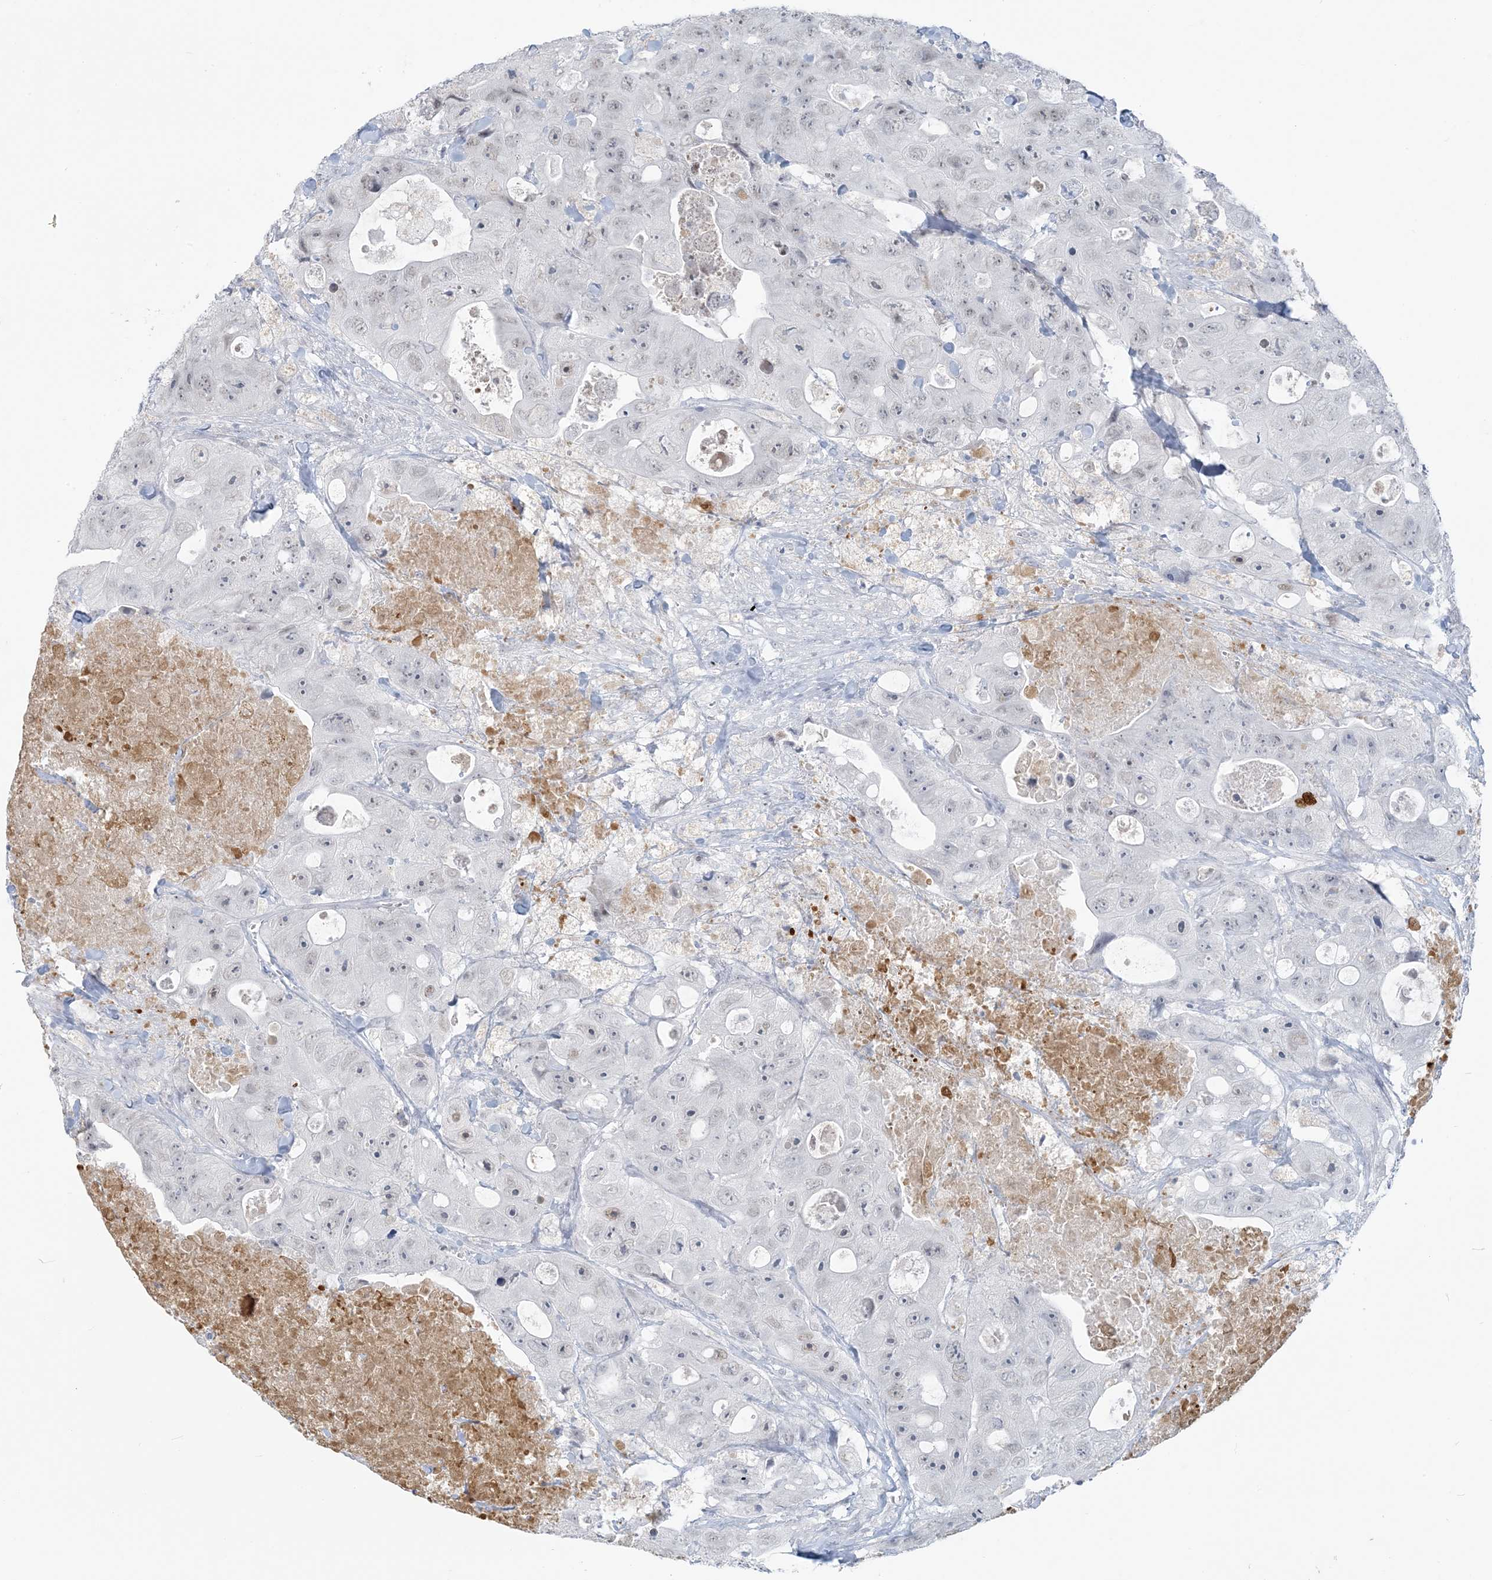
{"staining": {"intensity": "negative", "quantity": "none", "location": "none"}, "tissue": "colorectal cancer", "cell_type": "Tumor cells", "image_type": "cancer", "snomed": [{"axis": "morphology", "description": "Adenocarcinoma, NOS"}, {"axis": "topography", "description": "Colon"}], "caption": "DAB immunohistochemical staining of adenocarcinoma (colorectal) displays no significant expression in tumor cells.", "gene": "SCML1", "patient": {"sex": "female", "age": 46}}